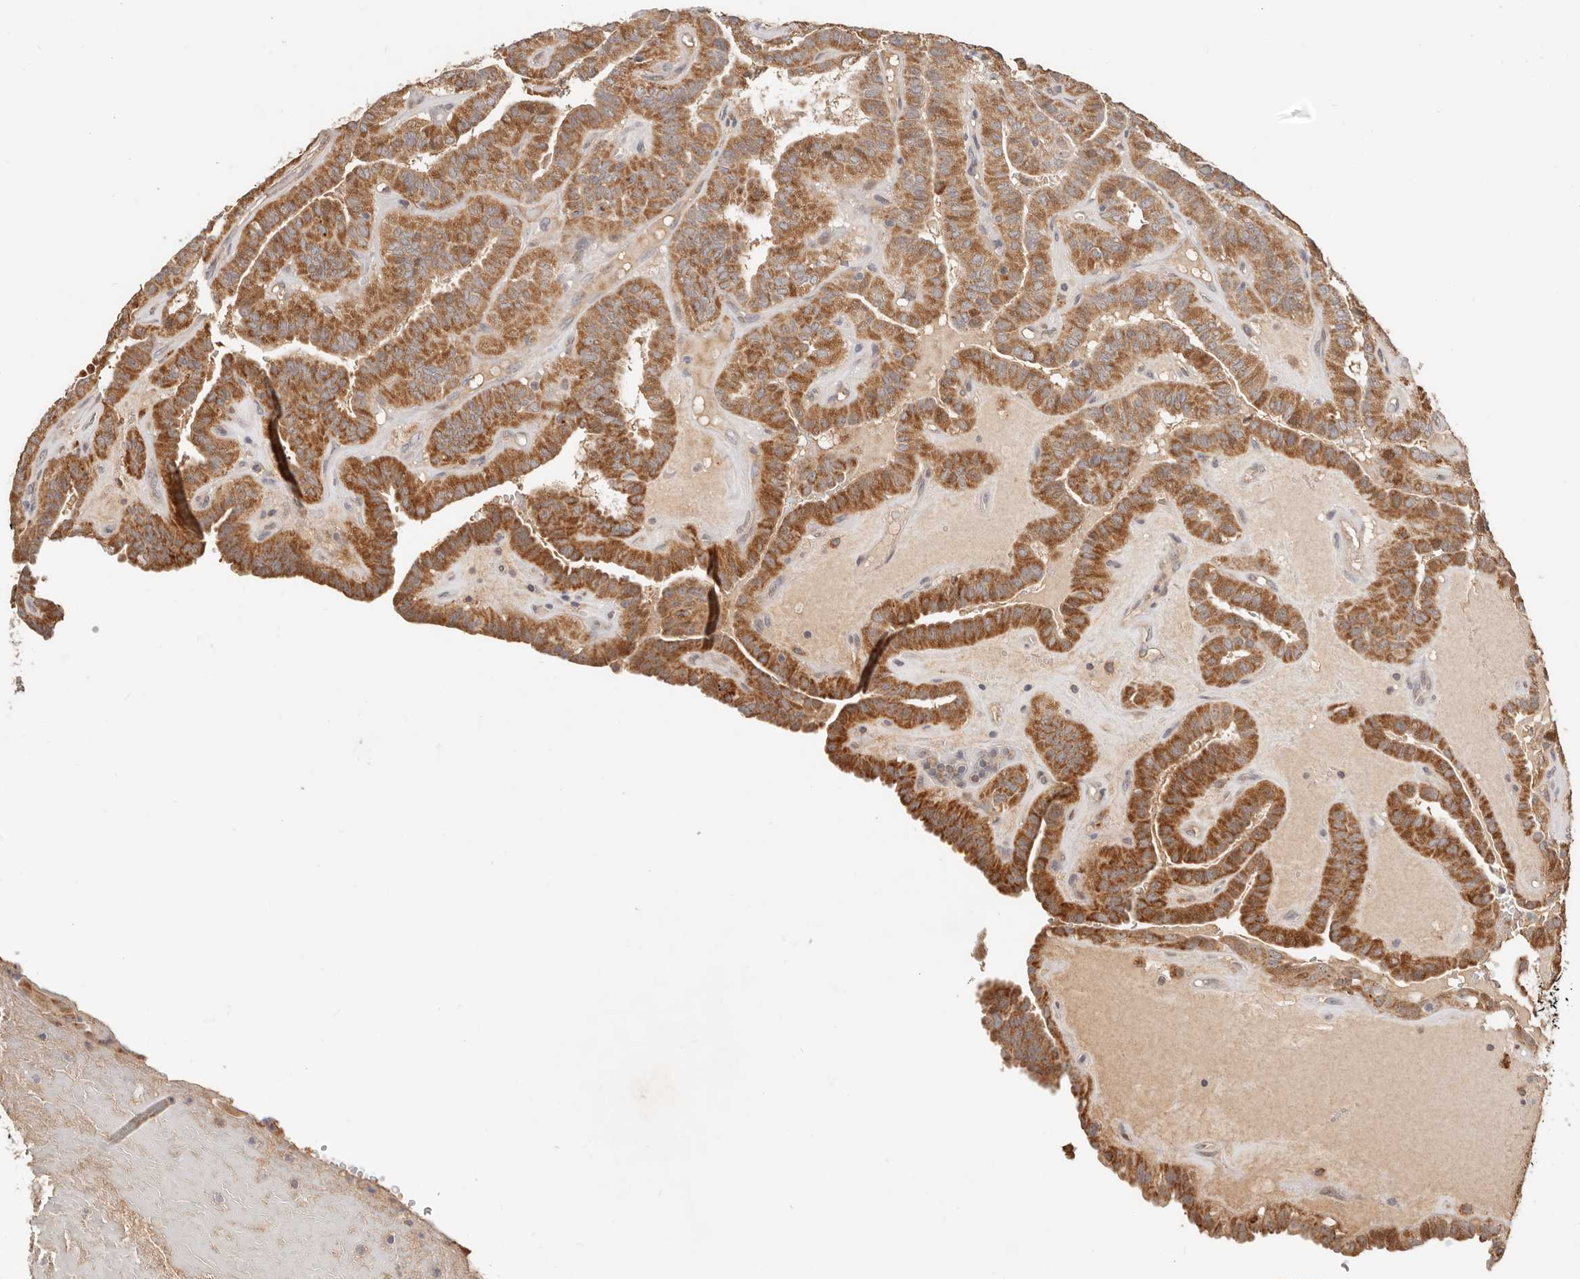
{"staining": {"intensity": "strong", "quantity": ">75%", "location": "cytoplasmic/membranous"}, "tissue": "thyroid cancer", "cell_type": "Tumor cells", "image_type": "cancer", "snomed": [{"axis": "morphology", "description": "Papillary adenocarcinoma, NOS"}, {"axis": "topography", "description": "Thyroid gland"}], "caption": "Brown immunohistochemical staining in human papillary adenocarcinoma (thyroid) reveals strong cytoplasmic/membranous expression in about >75% of tumor cells.", "gene": "ZRANB1", "patient": {"sex": "male", "age": 77}}